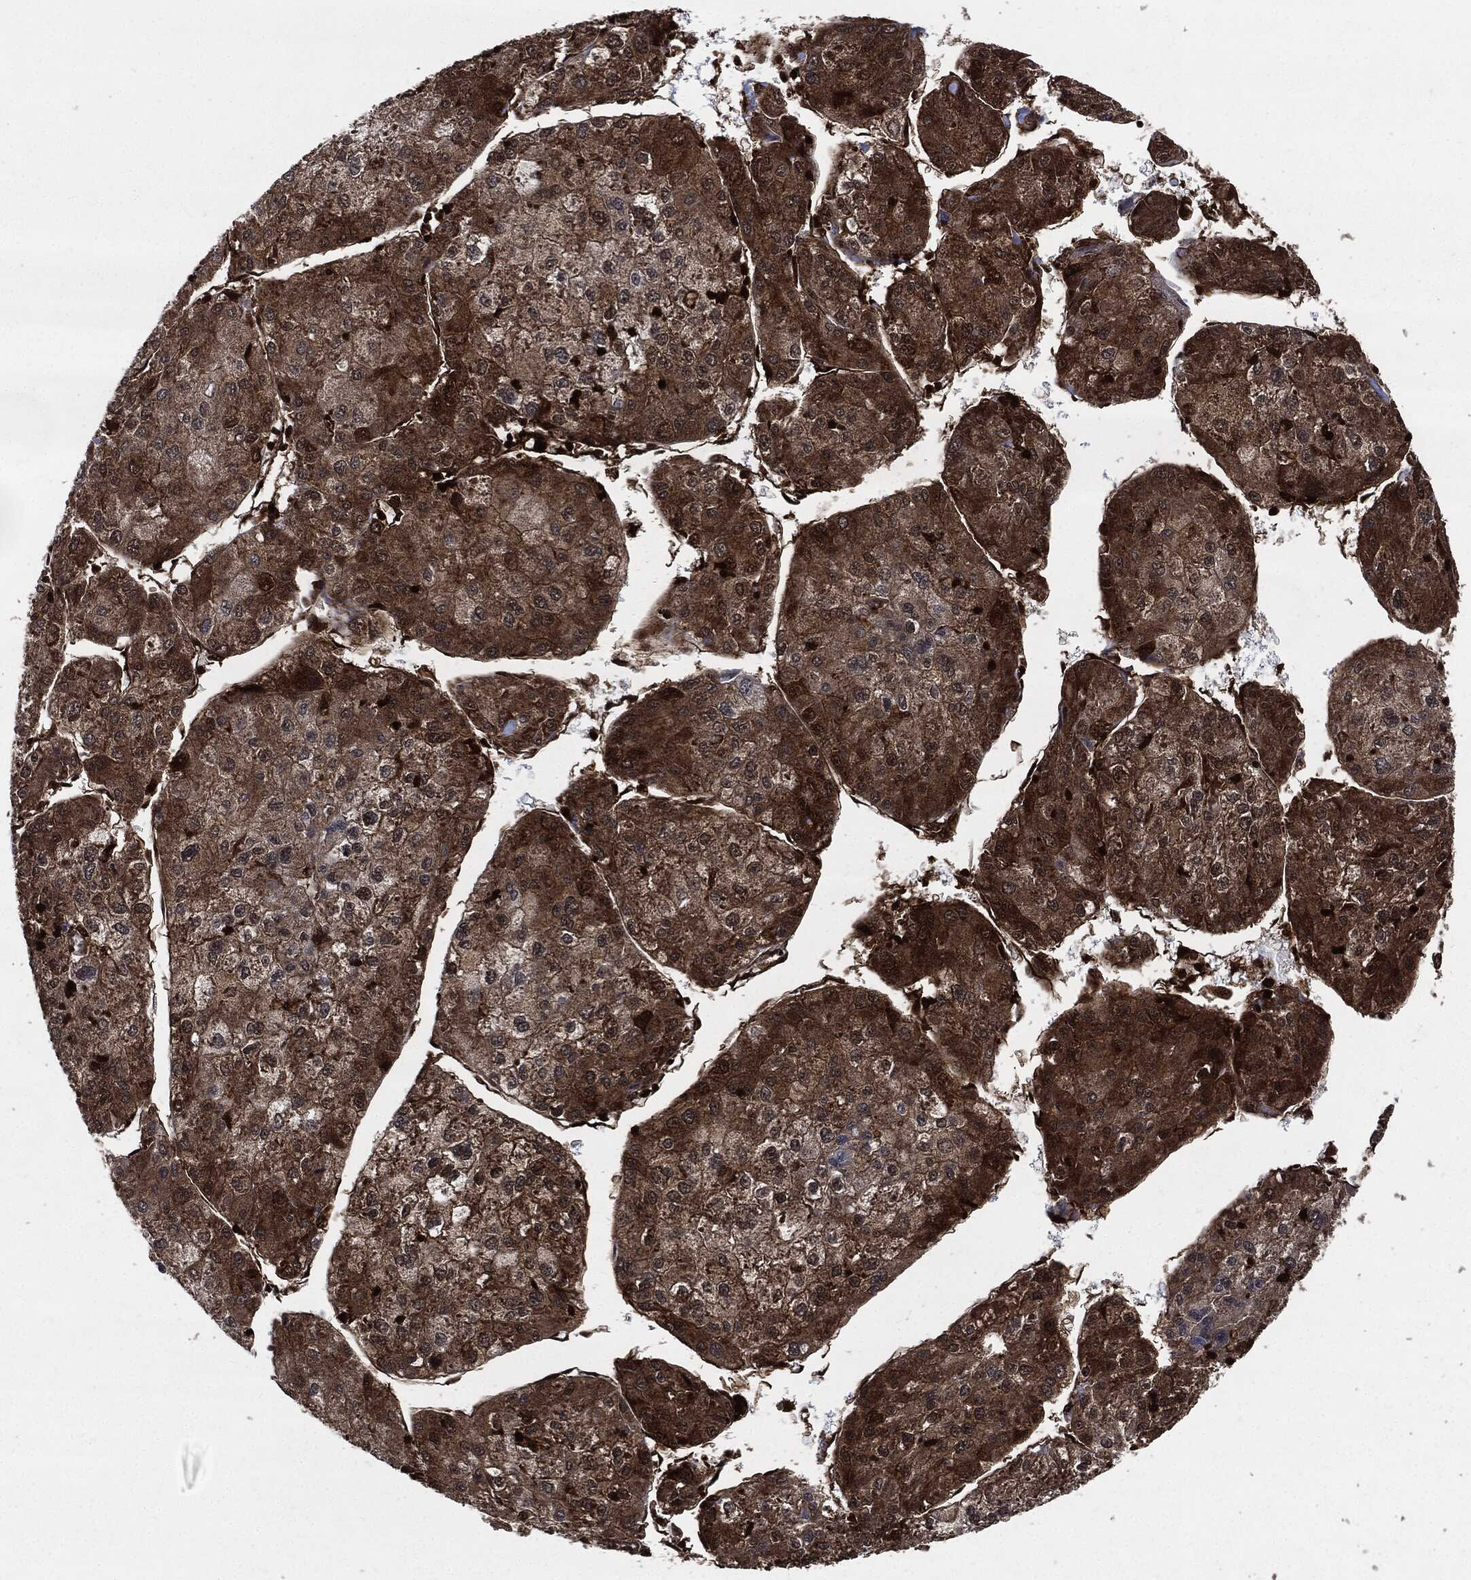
{"staining": {"intensity": "moderate", "quantity": "25%-75%", "location": "cytoplasmic/membranous"}, "tissue": "liver cancer", "cell_type": "Tumor cells", "image_type": "cancer", "snomed": [{"axis": "morphology", "description": "Carcinoma, Hepatocellular, NOS"}, {"axis": "topography", "description": "Liver"}], "caption": "DAB (3,3'-diaminobenzidine) immunohistochemical staining of human liver cancer (hepatocellular carcinoma) demonstrates moderate cytoplasmic/membranous protein expression in about 25%-75% of tumor cells. Using DAB (brown) and hematoxylin (blue) stains, captured at high magnification using brightfield microscopy.", "gene": "YWHAB", "patient": {"sex": "male", "age": 43}}